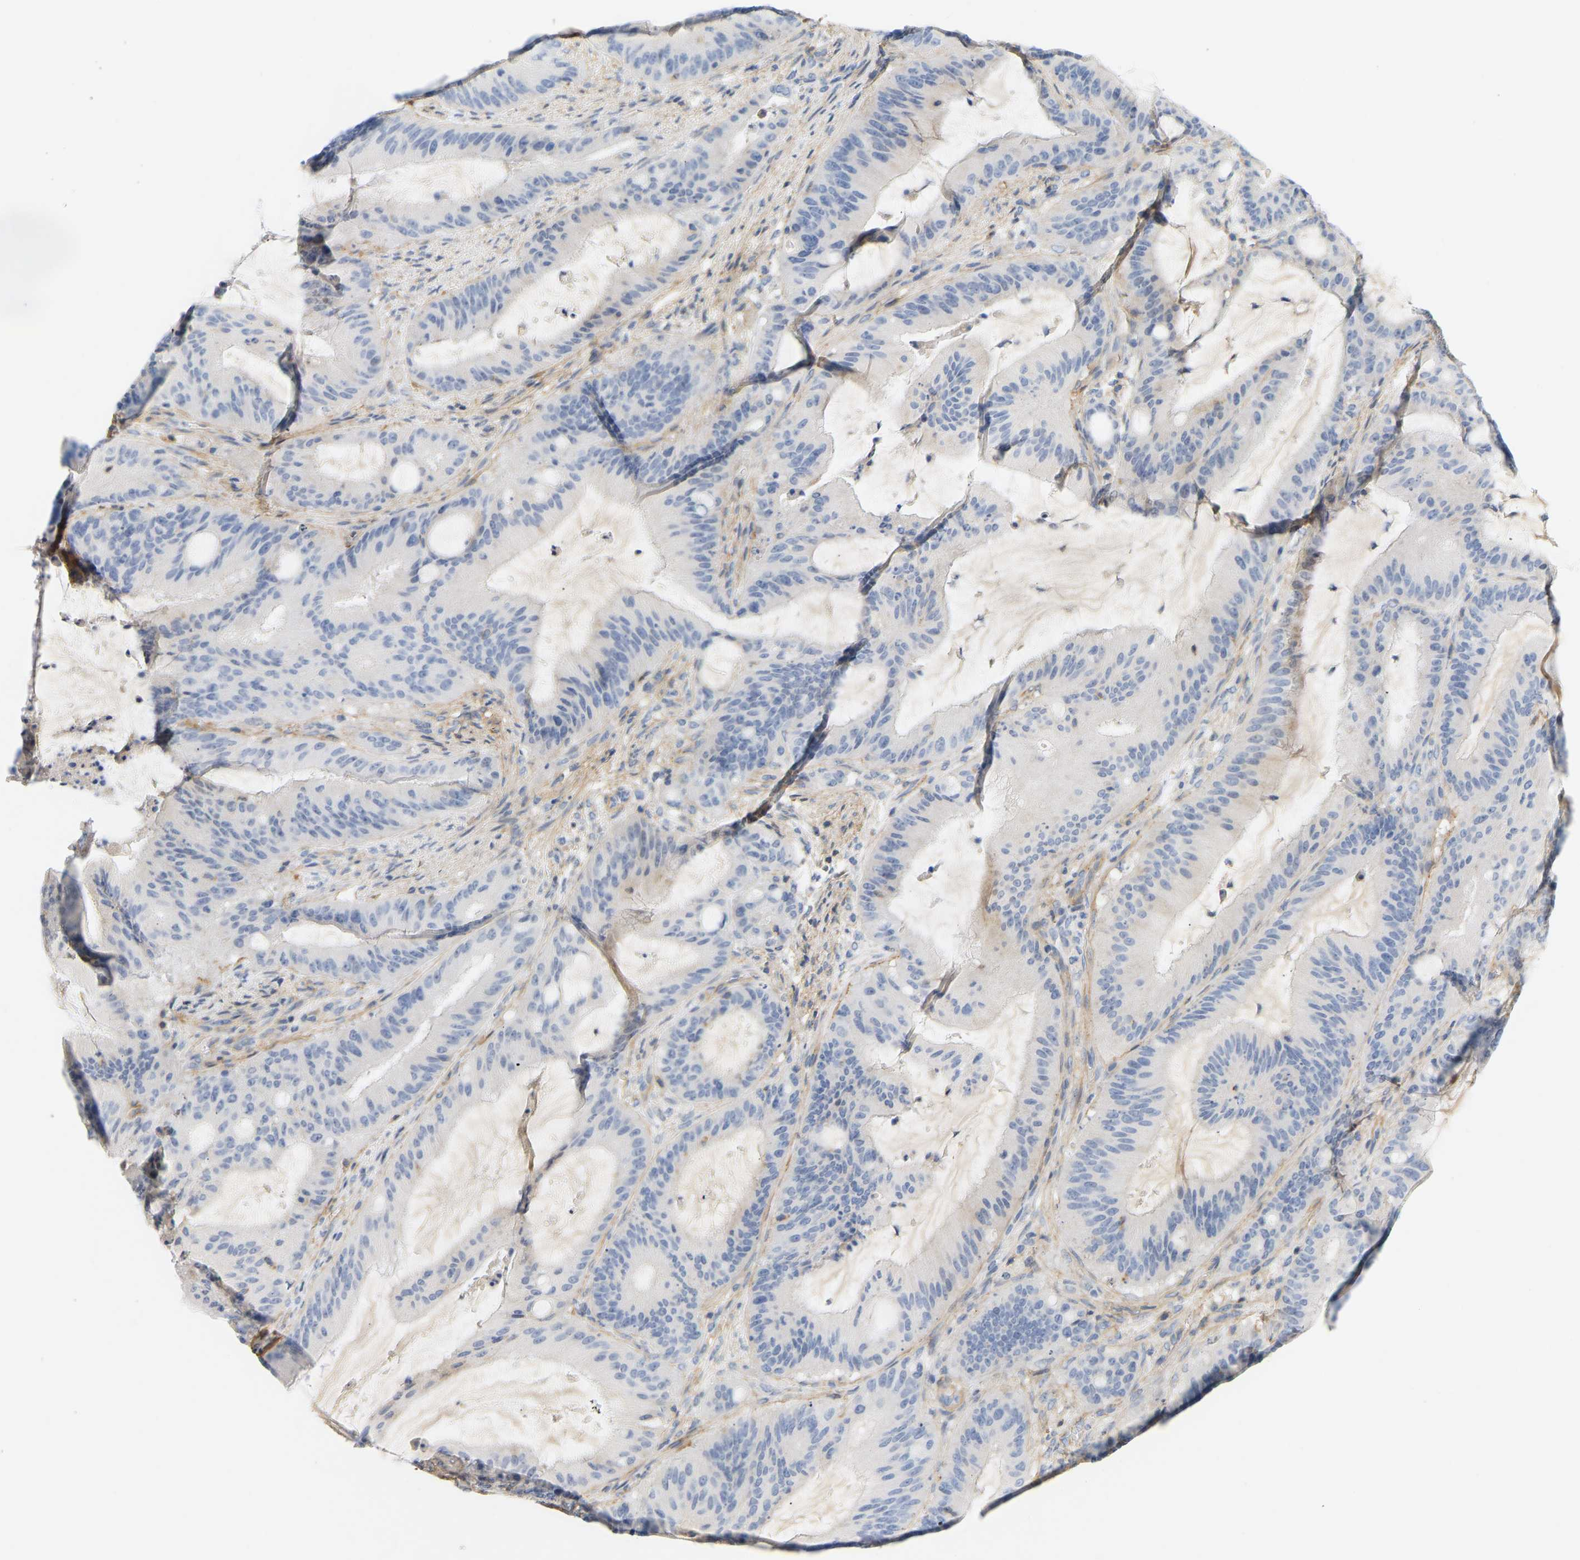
{"staining": {"intensity": "negative", "quantity": "none", "location": "none"}, "tissue": "liver cancer", "cell_type": "Tumor cells", "image_type": "cancer", "snomed": [{"axis": "morphology", "description": "Normal tissue, NOS"}, {"axis": "morphology", "description": "Cholangiocarcinoma"}, {"axis": "topography", "description": "Liver"}, {"axis": "topography", "description": "Peripheral nerve tissue"}], "caption": "The histopathology image exhibits no staining of tumor cells in cholangiocarcinoma (liver).", "gene": "BVES", "patient": {"sex": "female", "age": 73}}